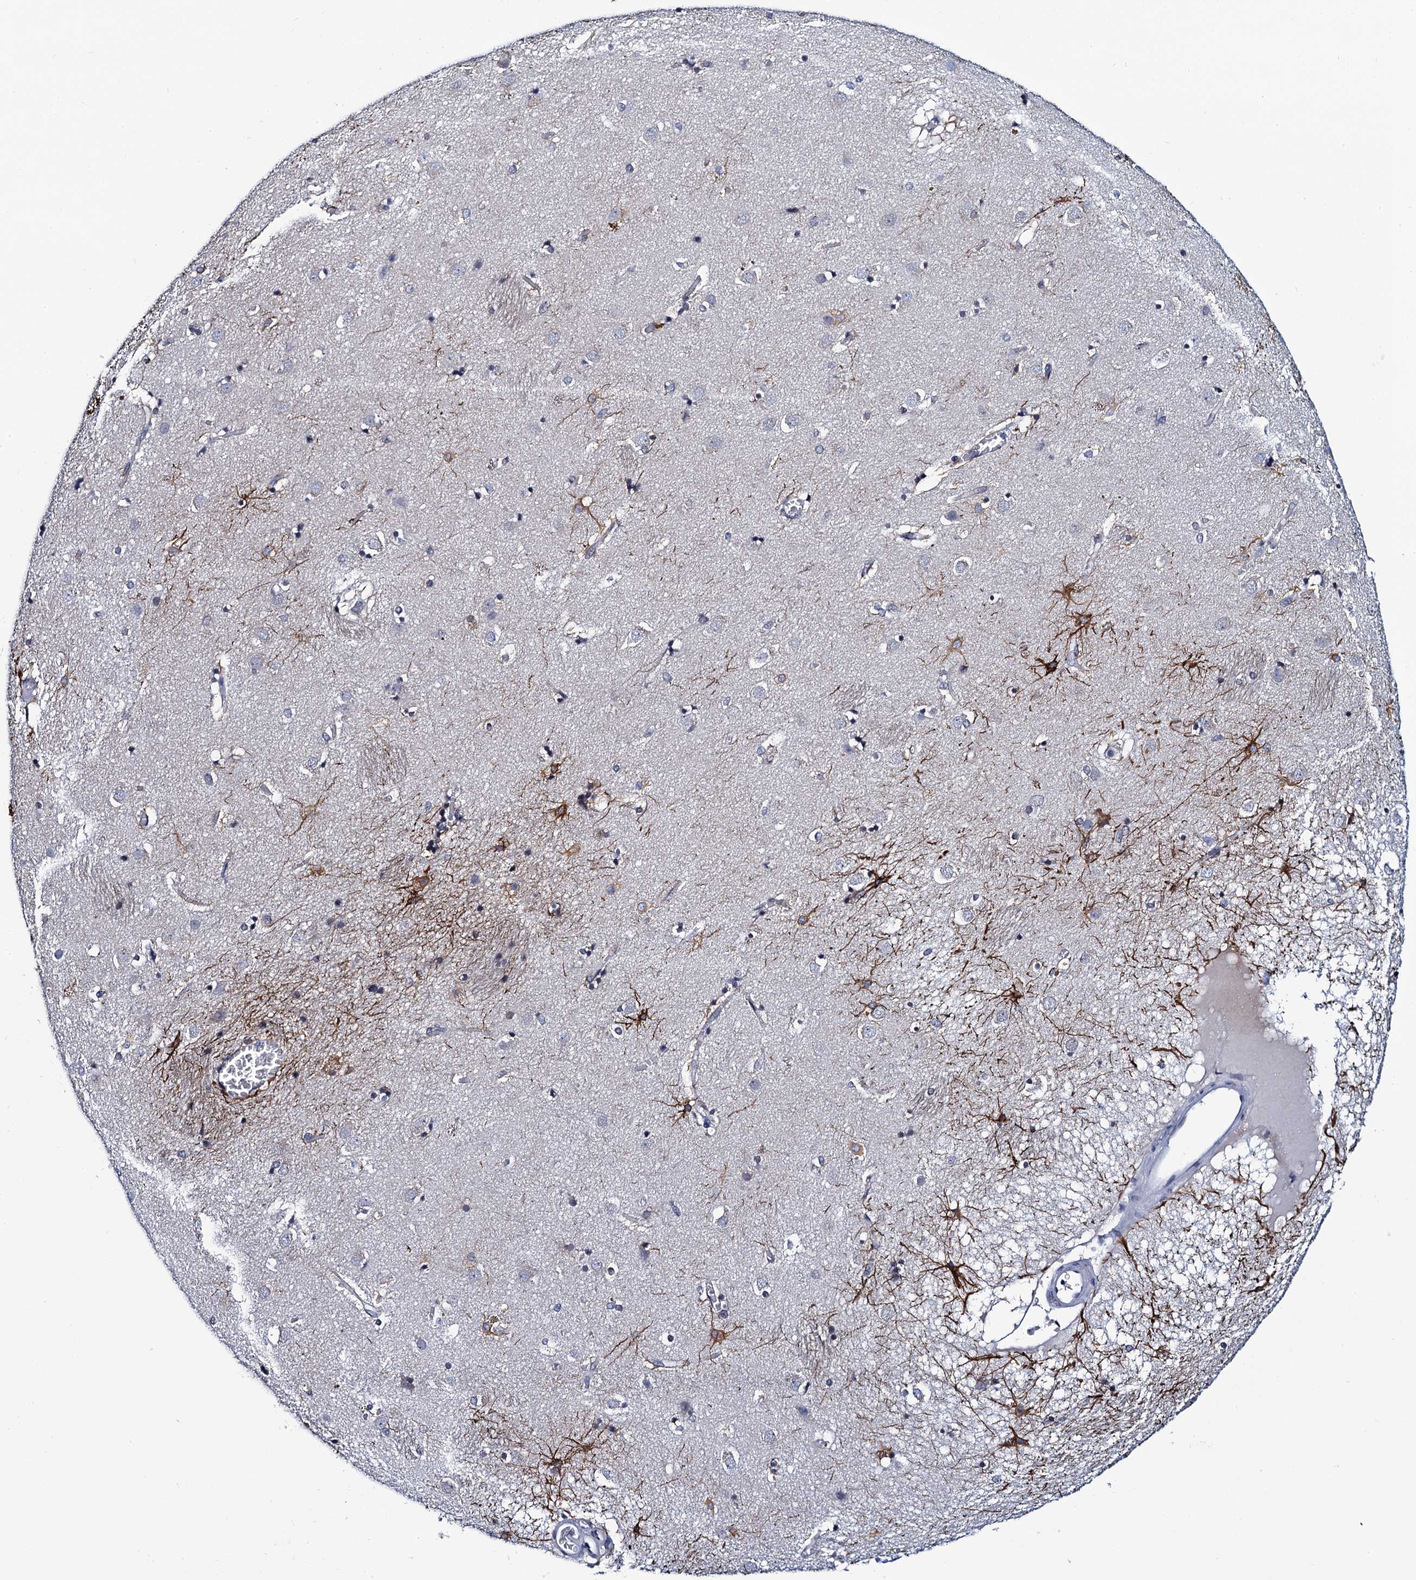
{"staining": {"intensity": "strong", "quantity": "<25%", "location": "cytoplasmic/membranous"}, "tissue": "caudate", "cell_type": "Glial cells", "image_type": "normal", "snomed": [{"axis": "morphology", "description": "Normal tissue, NOS"}, {"axis": "topography", "description": "Lateral ventricle wall"}], "caption": "Immunohistochemical staining of benign human caudate demonstrates <25% levels of strong cytoplasmic/membranous protein positivity in about <25% of glial cells.", "gene": "C16orf87", "patient": {"sex": "male", "age": 70}}